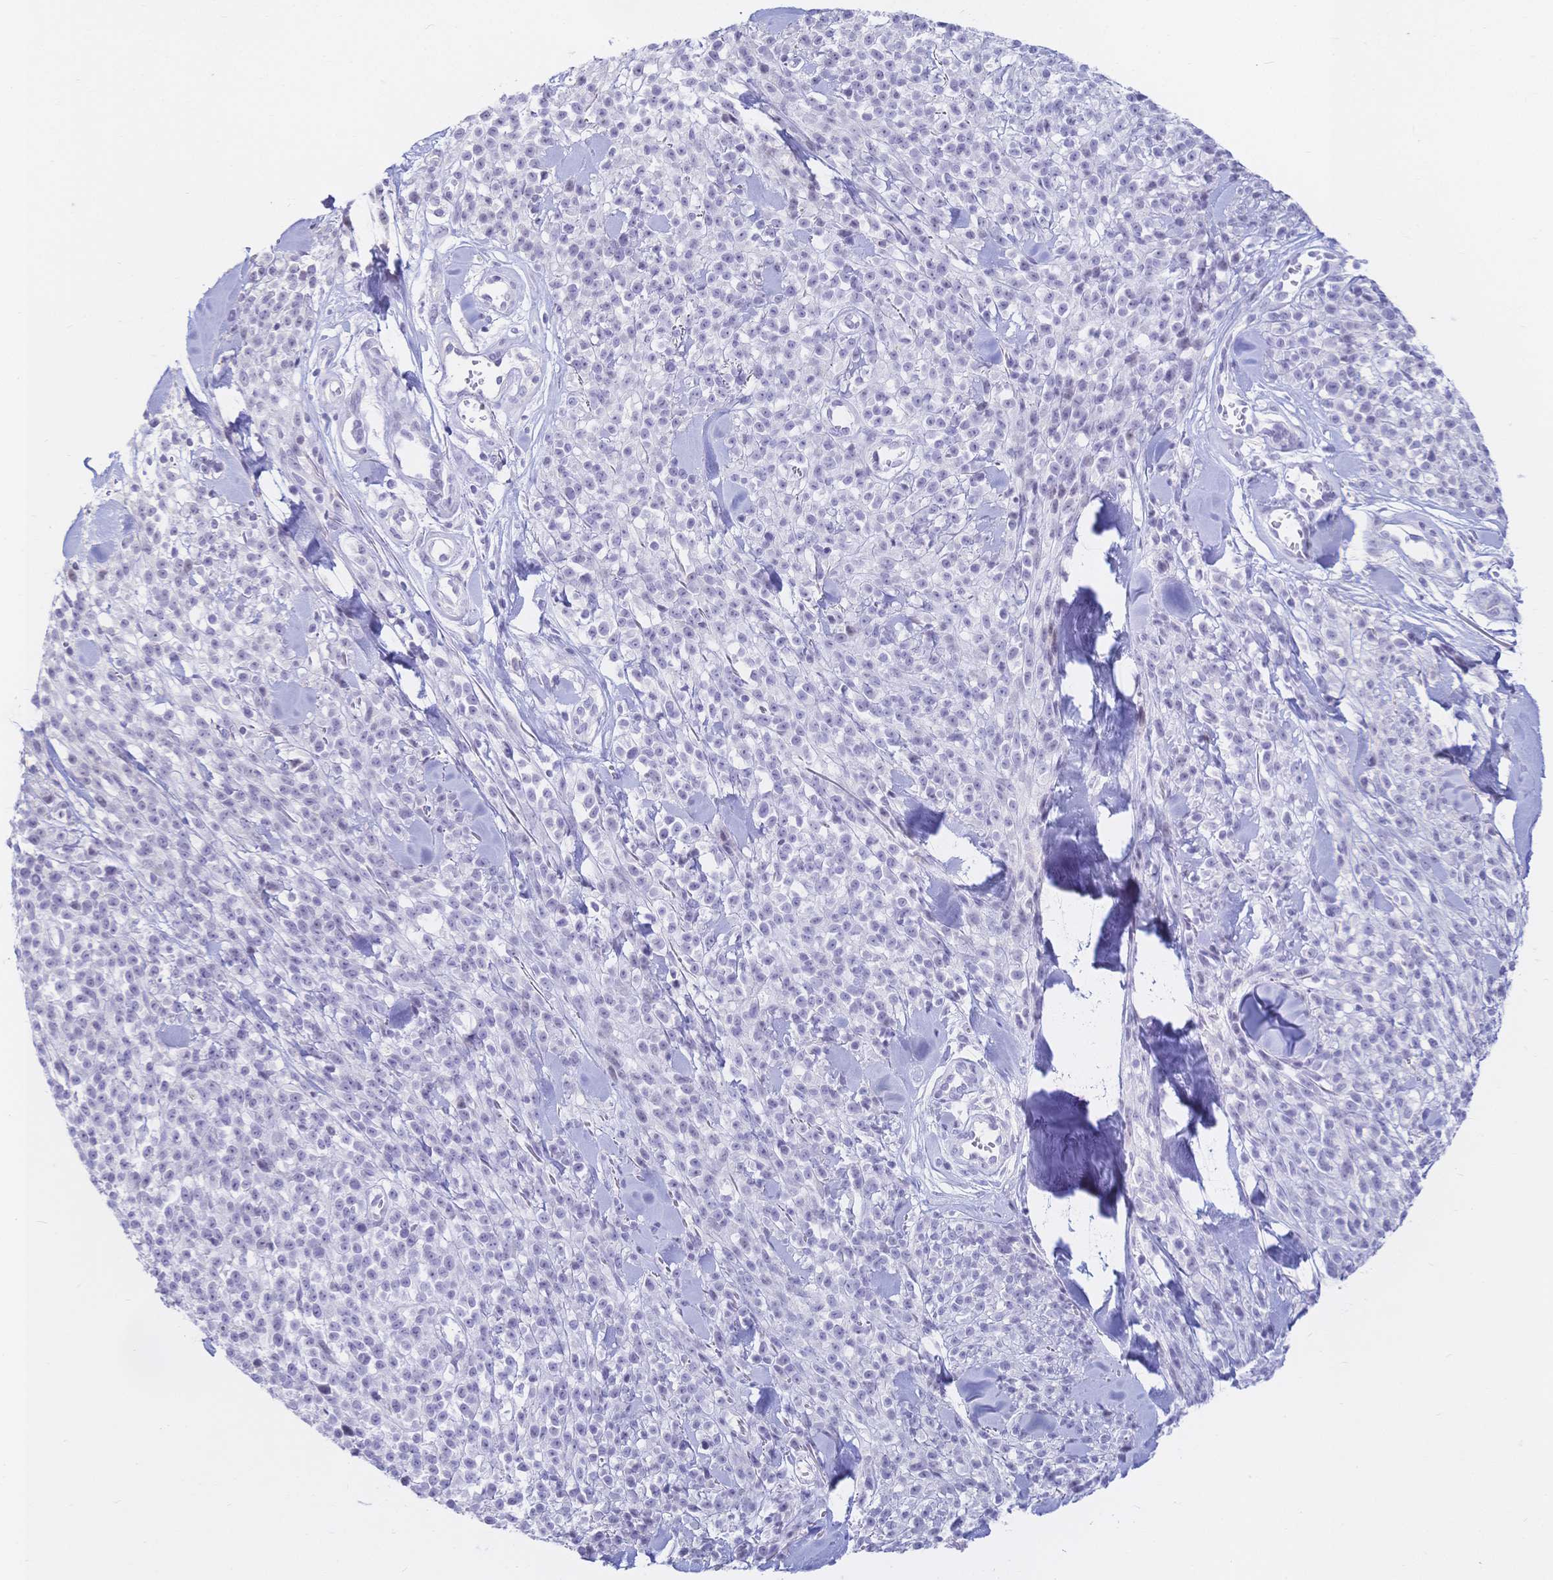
{"staining": {"intensity": "negative", "quantity": "none", "location": "none"}, "tissue": "melanoma", "cell_type": "Tumor cells", "image_type": "cancer", "snomed": [{"axis": "morphology", "description": "Malignant melanoma, NOS"}, {"axis": "topography", "description": "Skin"}, {"axis": "topography", "description": "Skin of trunk"}], "caption": "Immunohistochemical staining of human malignant melanoma exhibits no significant positivity in tumor cells.", "gene": "CR2", "patient": {"sex": "male", "age": 74}}